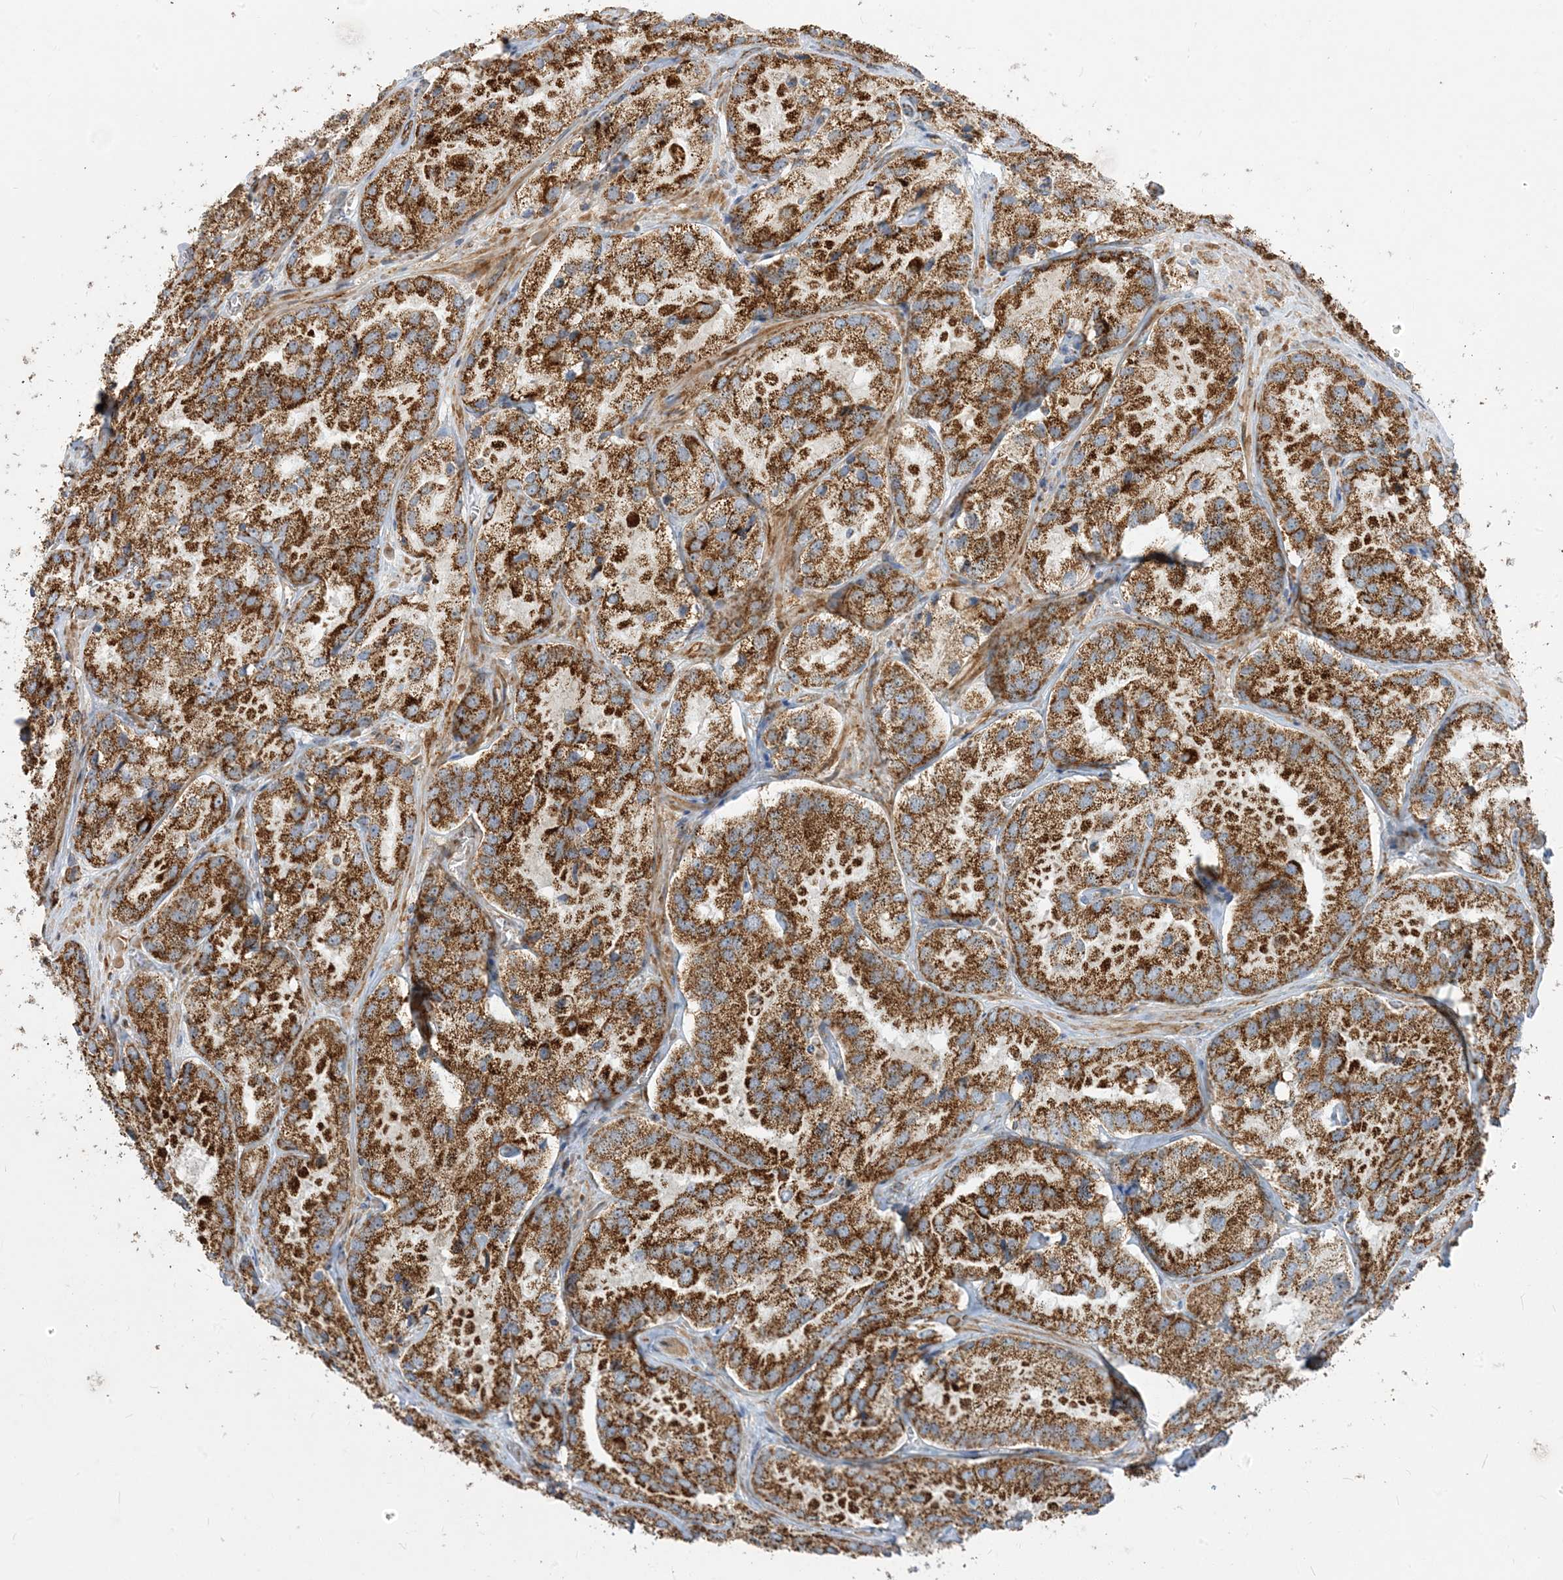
{"staining": {"intensity": "strong", "quantity": ">75%", "location": "cytoplasmic/membranous"}, "tissue": "prostate cancer", "cell_type": "Tumor cells", "image_type": "cancer", "snomed": [{"axis": "morphology", "description": "Adenocarcinoma, High grade"}, {"axis": "topography", "description": "Prostate"}], "caption": "IHC image of neoplastic tissue: prostate high-grade adenocarcinoma stained using immunohistochemistry reveals high levels of strong protein expression localized specifically in the cytoplasmic/membranous of tumor cells, appearing as a cytoplasmic/membranous brown color.", "gene": "AARS2", "patient": {"sex": "male", "age": 66}}